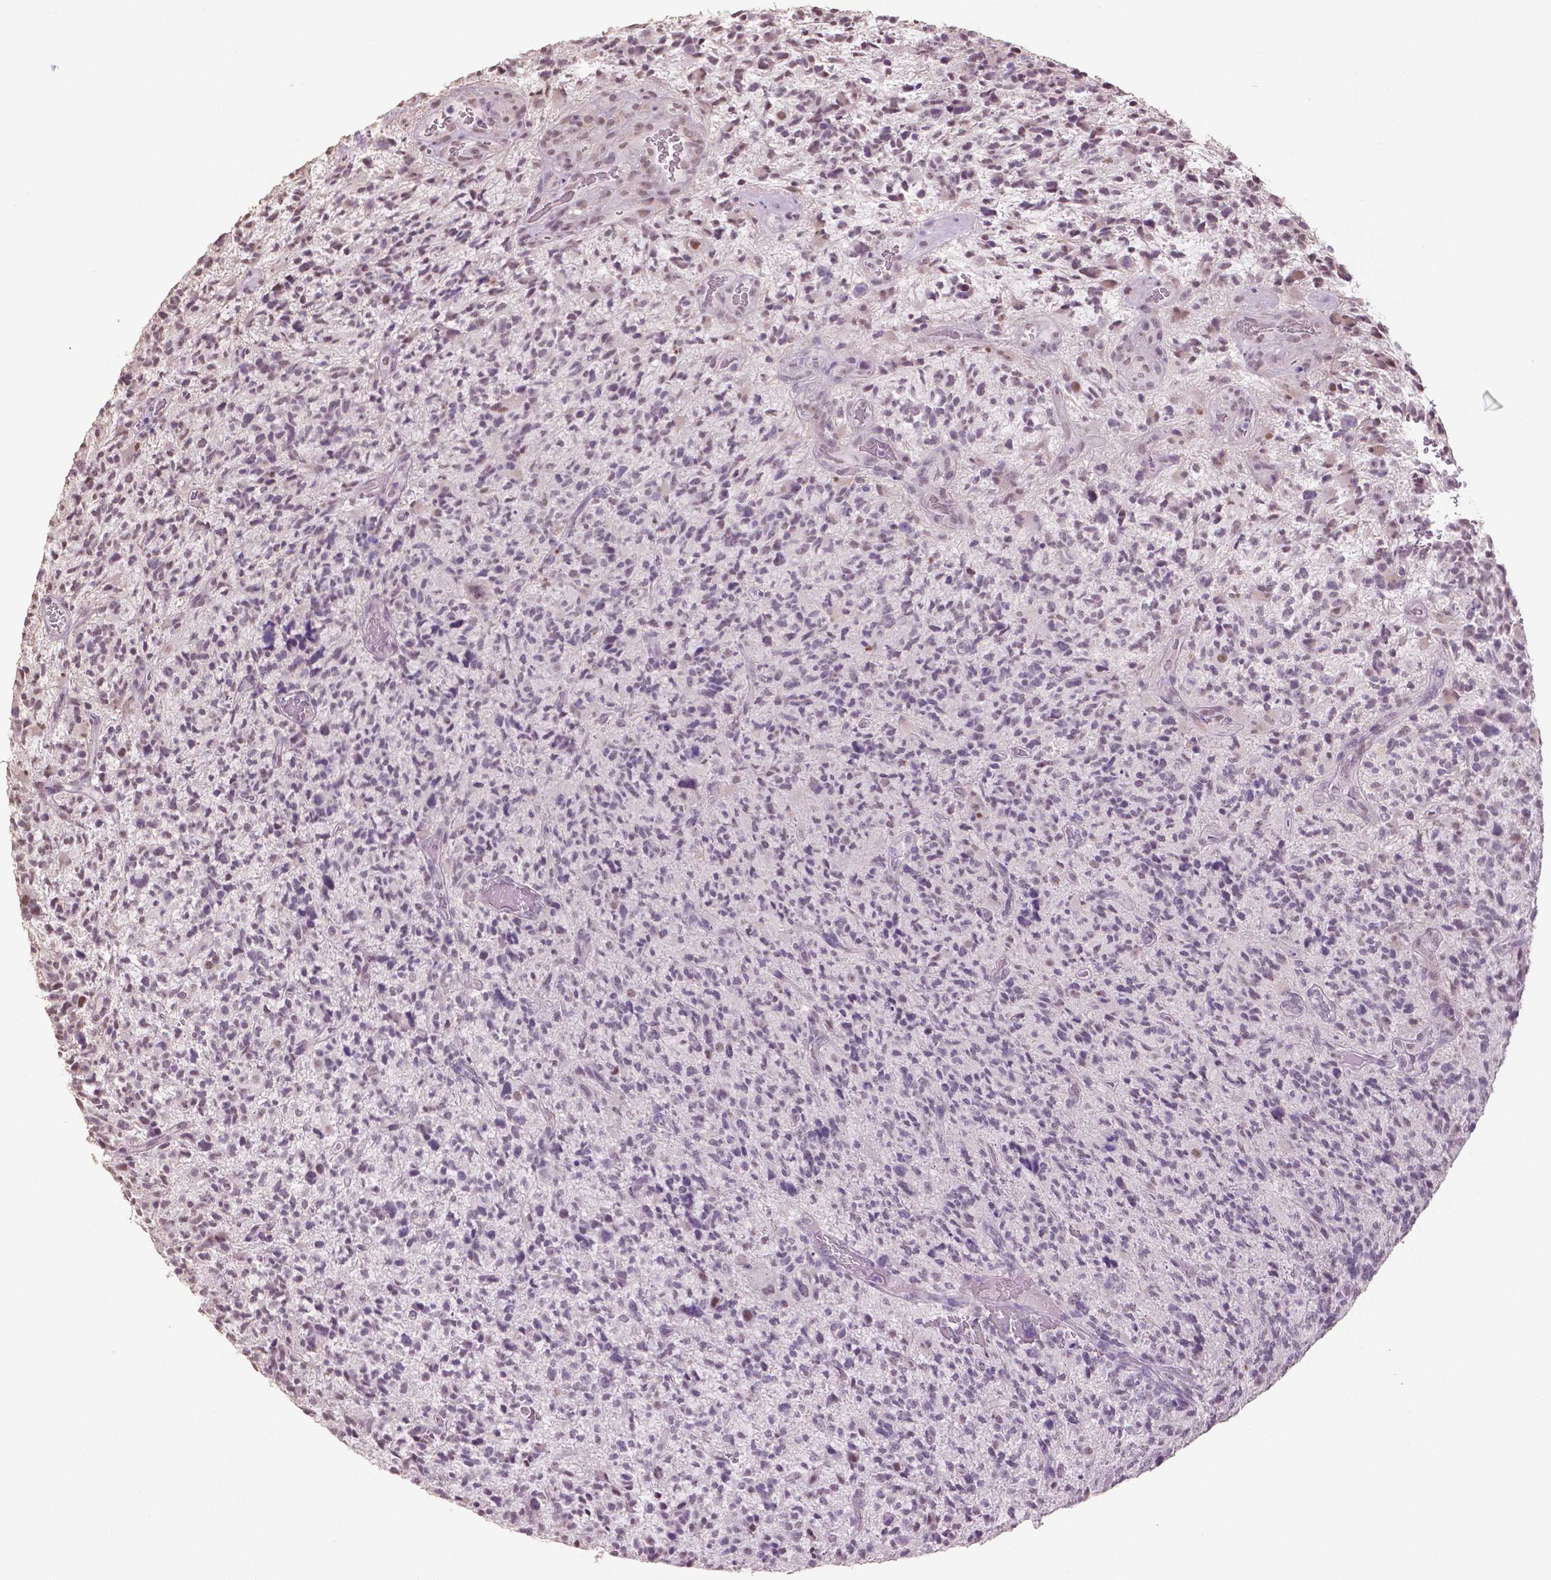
{"staining": {"intensity": "moderate", "quantity": "<25%", "location": "nuclear"}, "tissue": "glioma", "cell_type": "Tumor cells", "image_type": "cancer", "snomed": [{"axis": "morphology", "description": "Glioma, malignant, High grade"}, {"axis": "topography", "description": "Brain"}], "caption": "Immunohistochemistry (IHC) of human glioma reveals low levels of moderate nuclear positivity in approximately <25% of tumor cells.", "gene": "IGF2BP1", "patient": {"sex": "female", "age": 71}}